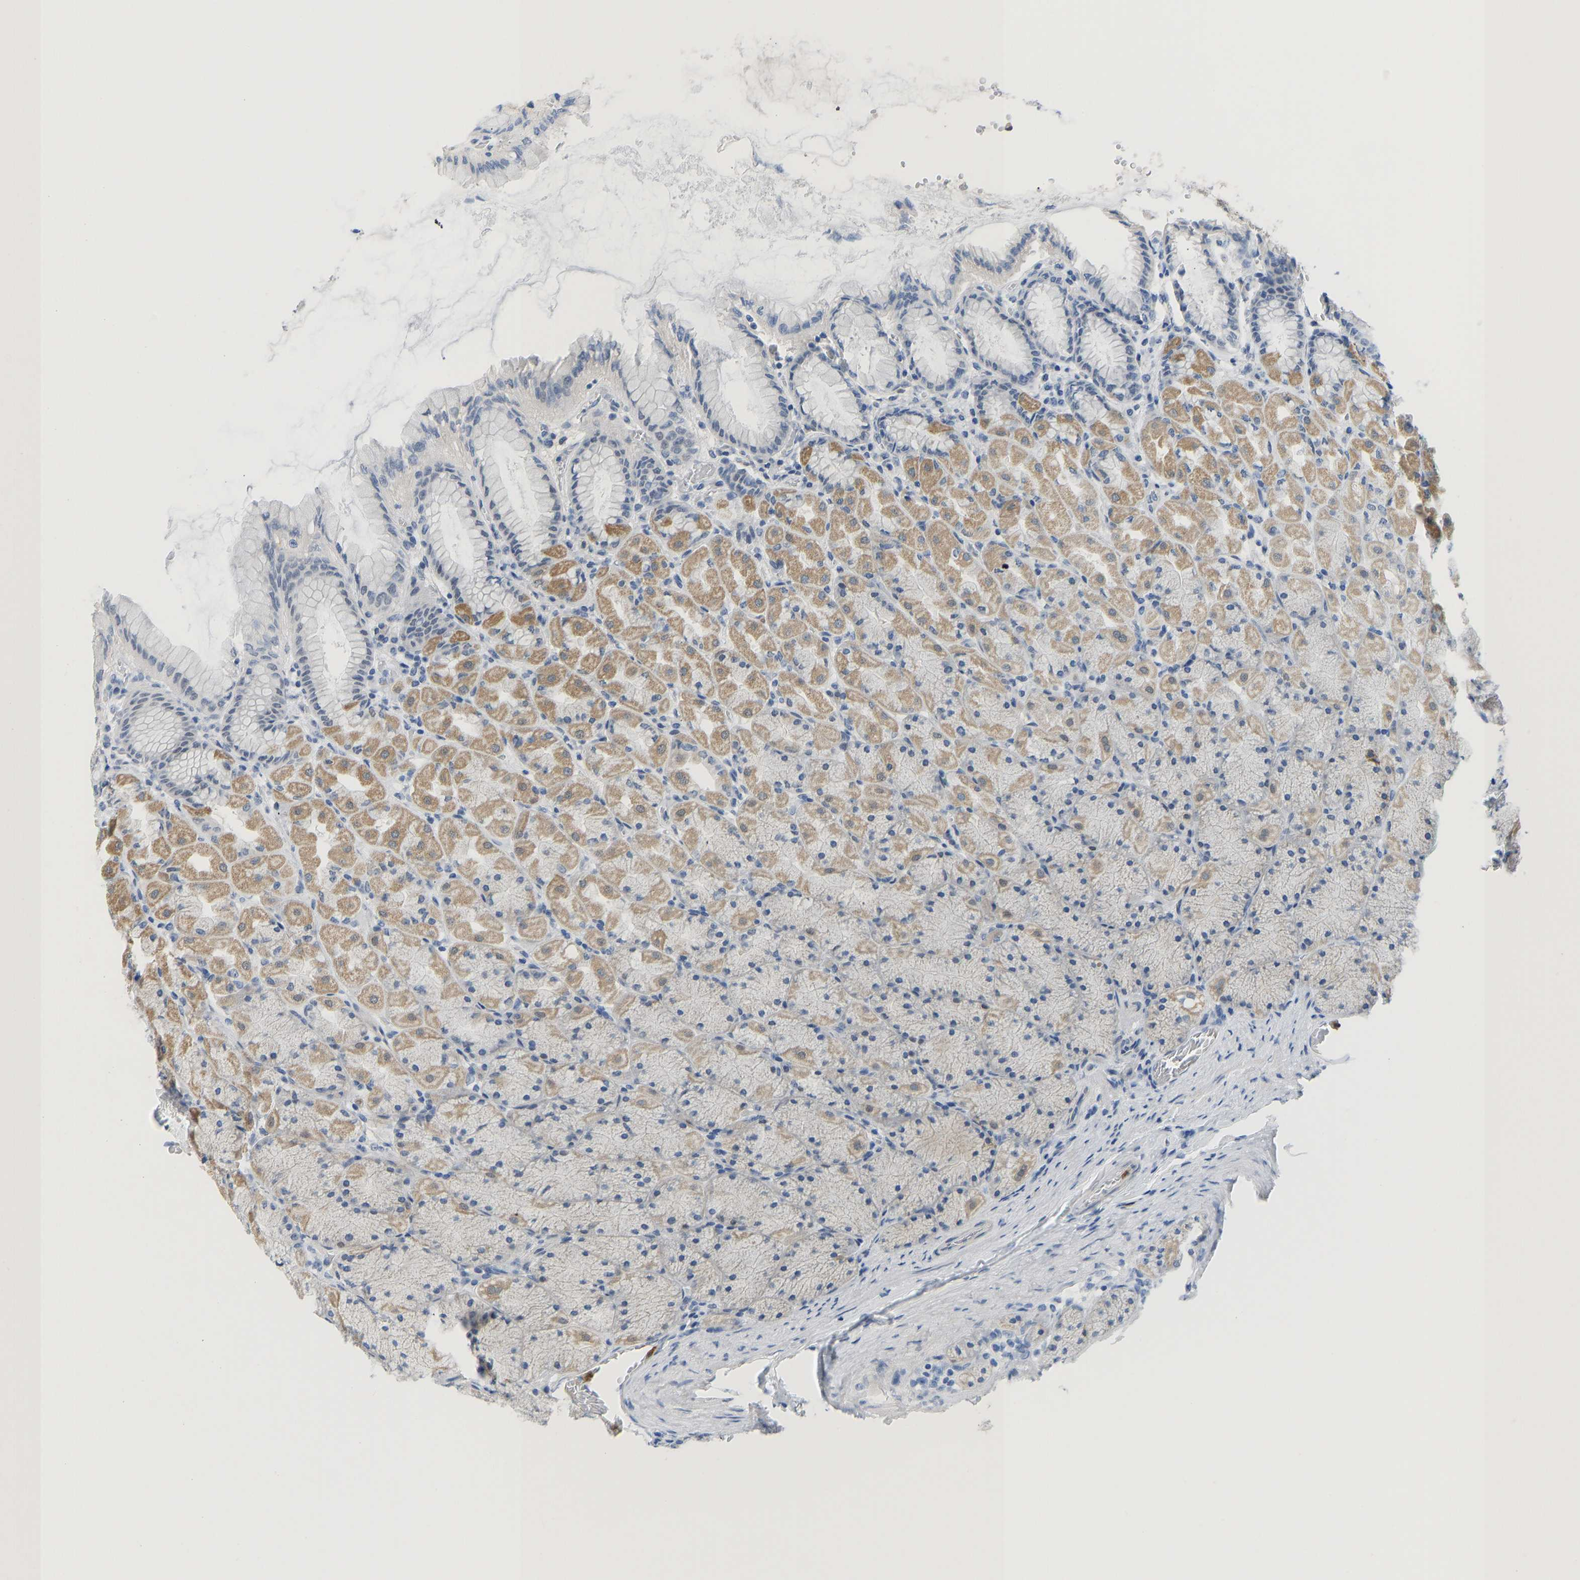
{"staining": {"intensity": "weak", "quantity": "25%-75%", "location": "cytoplasmic/membranous"}, "tissue": "stomach", "cell_type": "Glandular cells", "image_type": "normal", "snomed": [{"axis": "morphology", "description": "Normal tissue, NOS"}, {"axis": "topography", "description": "Stomach, upper"}], "caption": "Stomach was stained to show a protein in brown. There is low levels of weak cytoplasmic/membranous positivity in approximately 25%-75% of glandular cells.", "gene": "TXNDC2", "patient": {"sex": "female", "age": 56}}